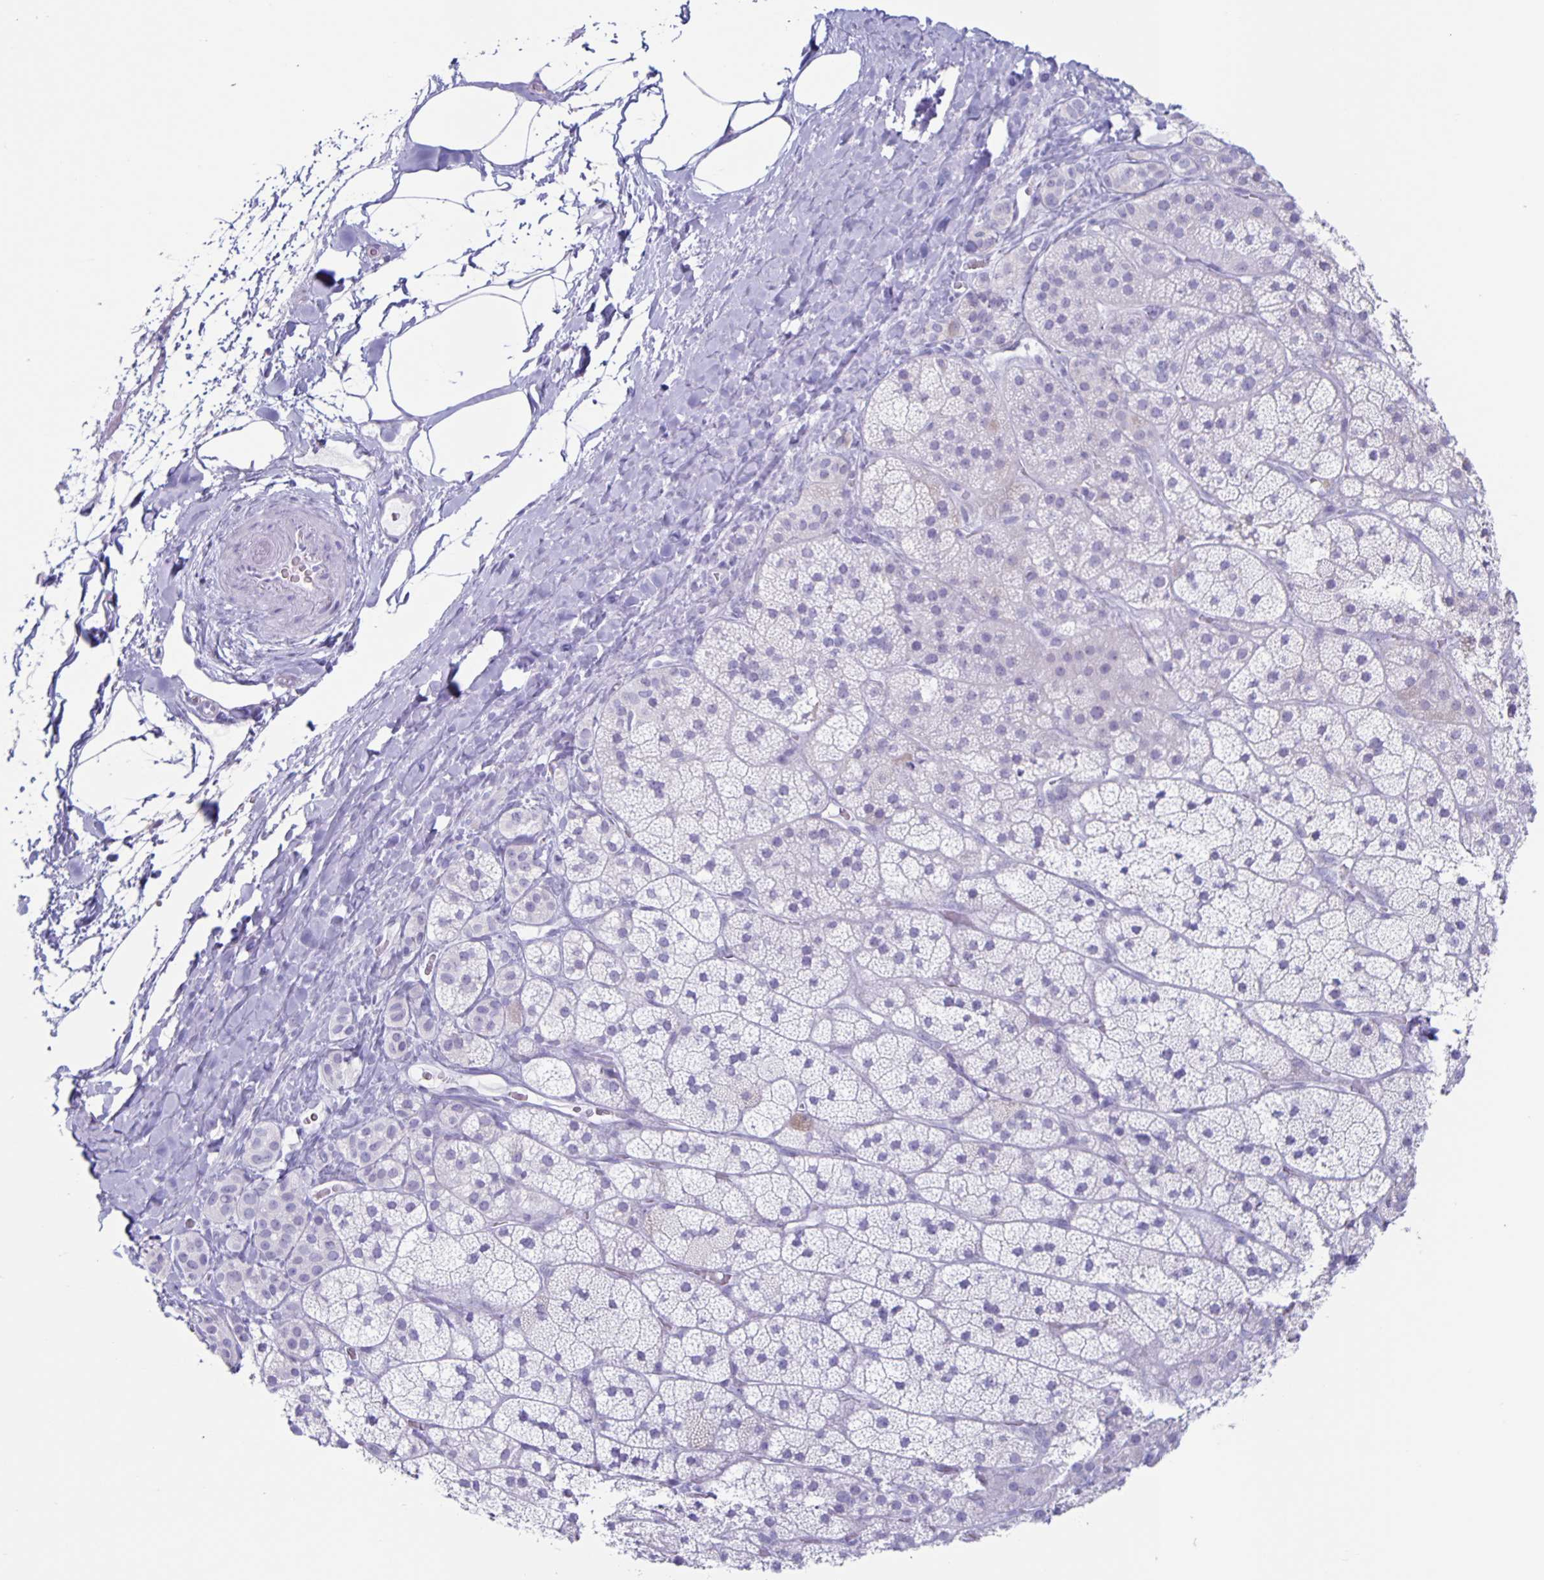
{"staining": {"intensity": "negative", "quantity": "none", "location": "none"}, "tissue": "adrenal gland", "cell_type": "Glandular cells", "image_type": "normal", "snomed": [{"axis": "morphology", "description": "Normal tissue, NOS"}, {"axis": "topography", "description": "Adrenal gland"}], "caption": "A high-resolution micrograph shows immunohistochemistry staining of unremarkable adrenal gland, which exhibits no significant expression in glandular cells.", "gene": "CT45A10", "patient": {"sex": "male", "age": 57}}